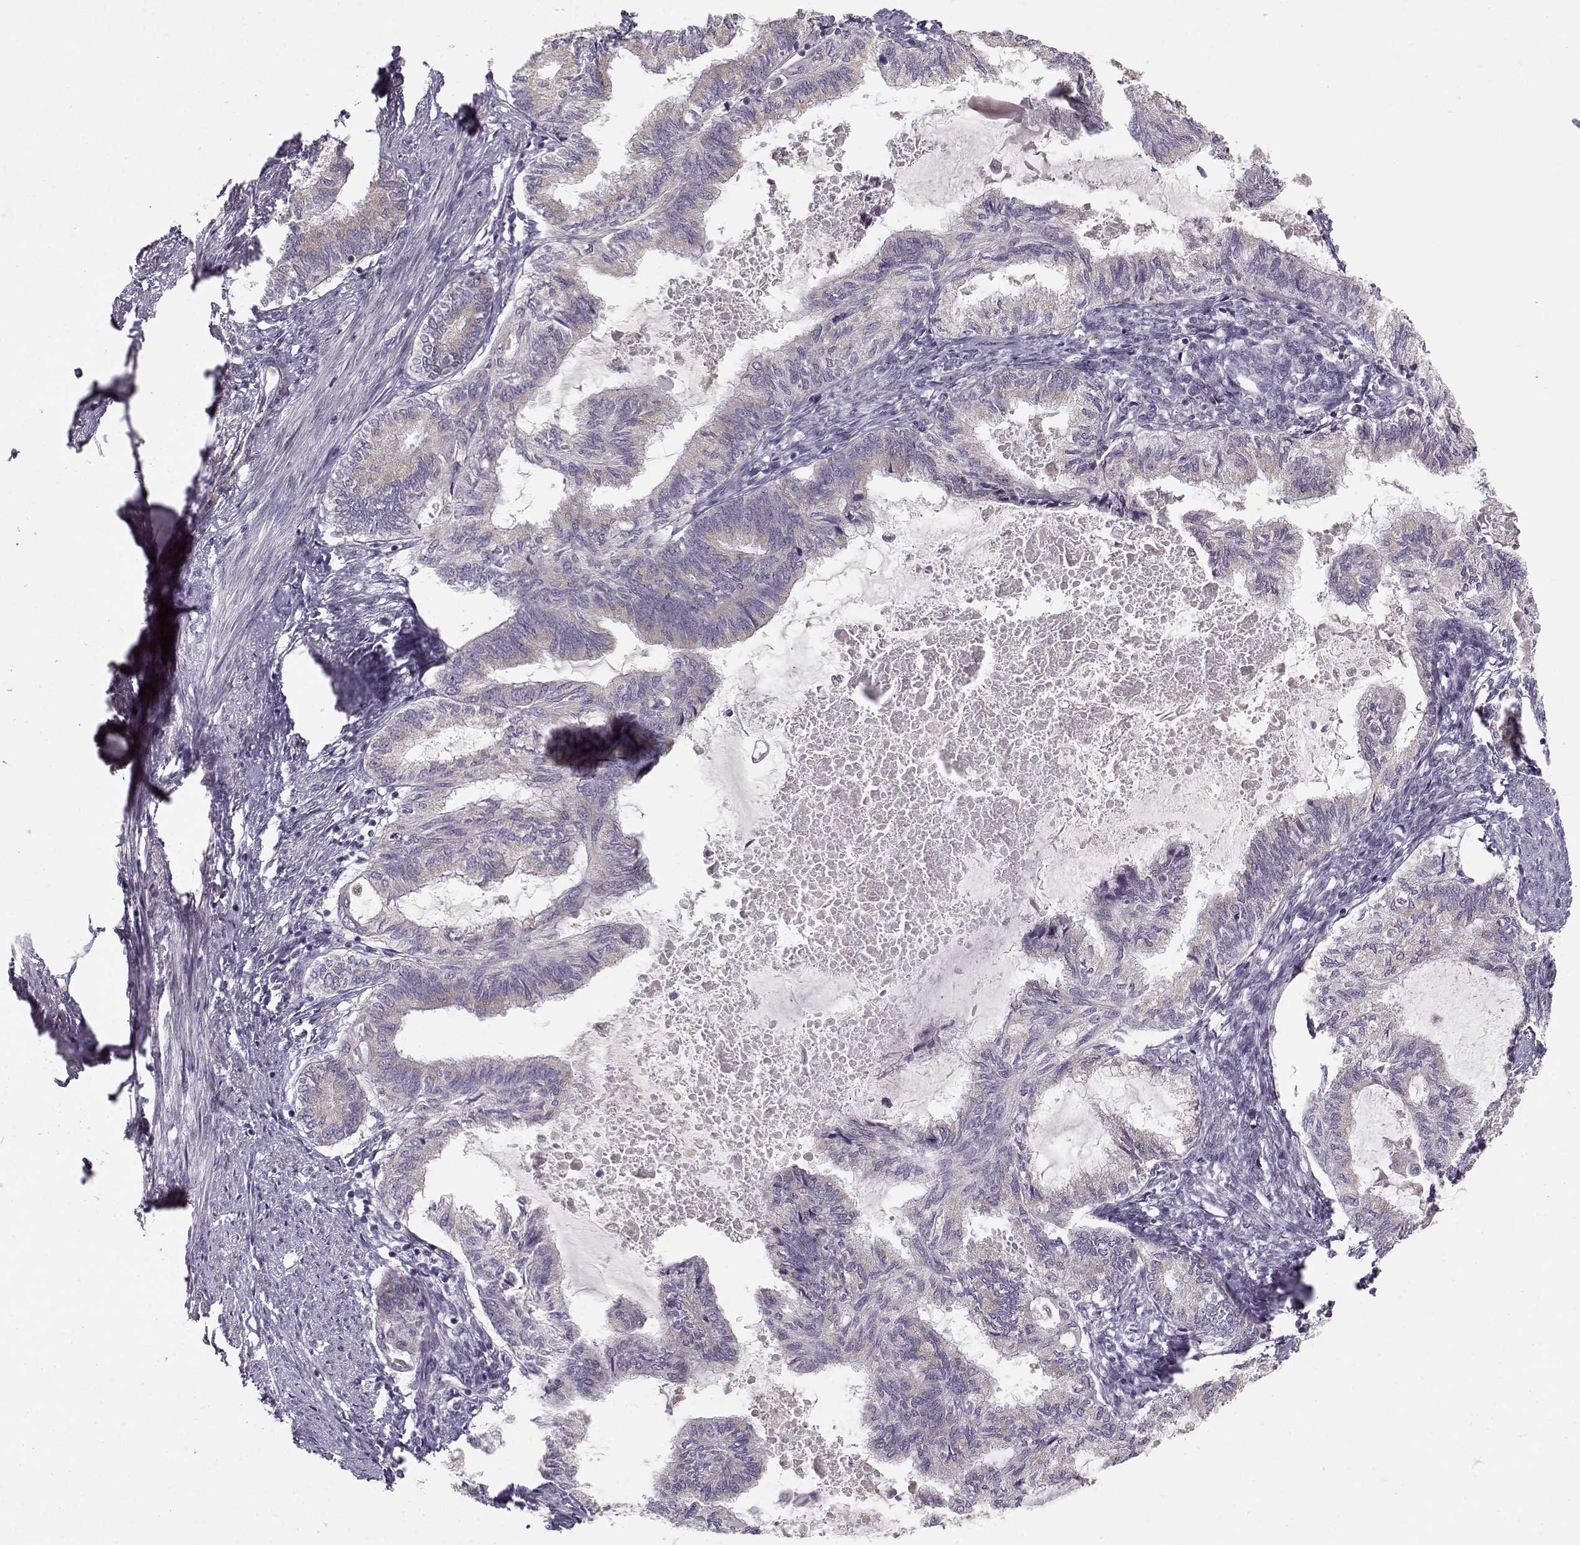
{"staining": {"intensity": "weak", "quantity": ">75%", "location": "cytoplasmic/membranous"}, "tissue": "endometrial cancer", "cell_type": "Tumor cells", "image_type": "cancer", "snomed": [{"axis": "morphology", "description": "Adenocarcinoma, NOS"}, {"axis": "topography", "description": "Endometrium"}], "caption": "Protein expression analysis of human endometrial adenocarcinoma reveals weak cytoplasmic/membranous staining in about >75% of tumor cells.", "gene": "SLC4A5", "patient": {"sex": "female", "age": 86}}